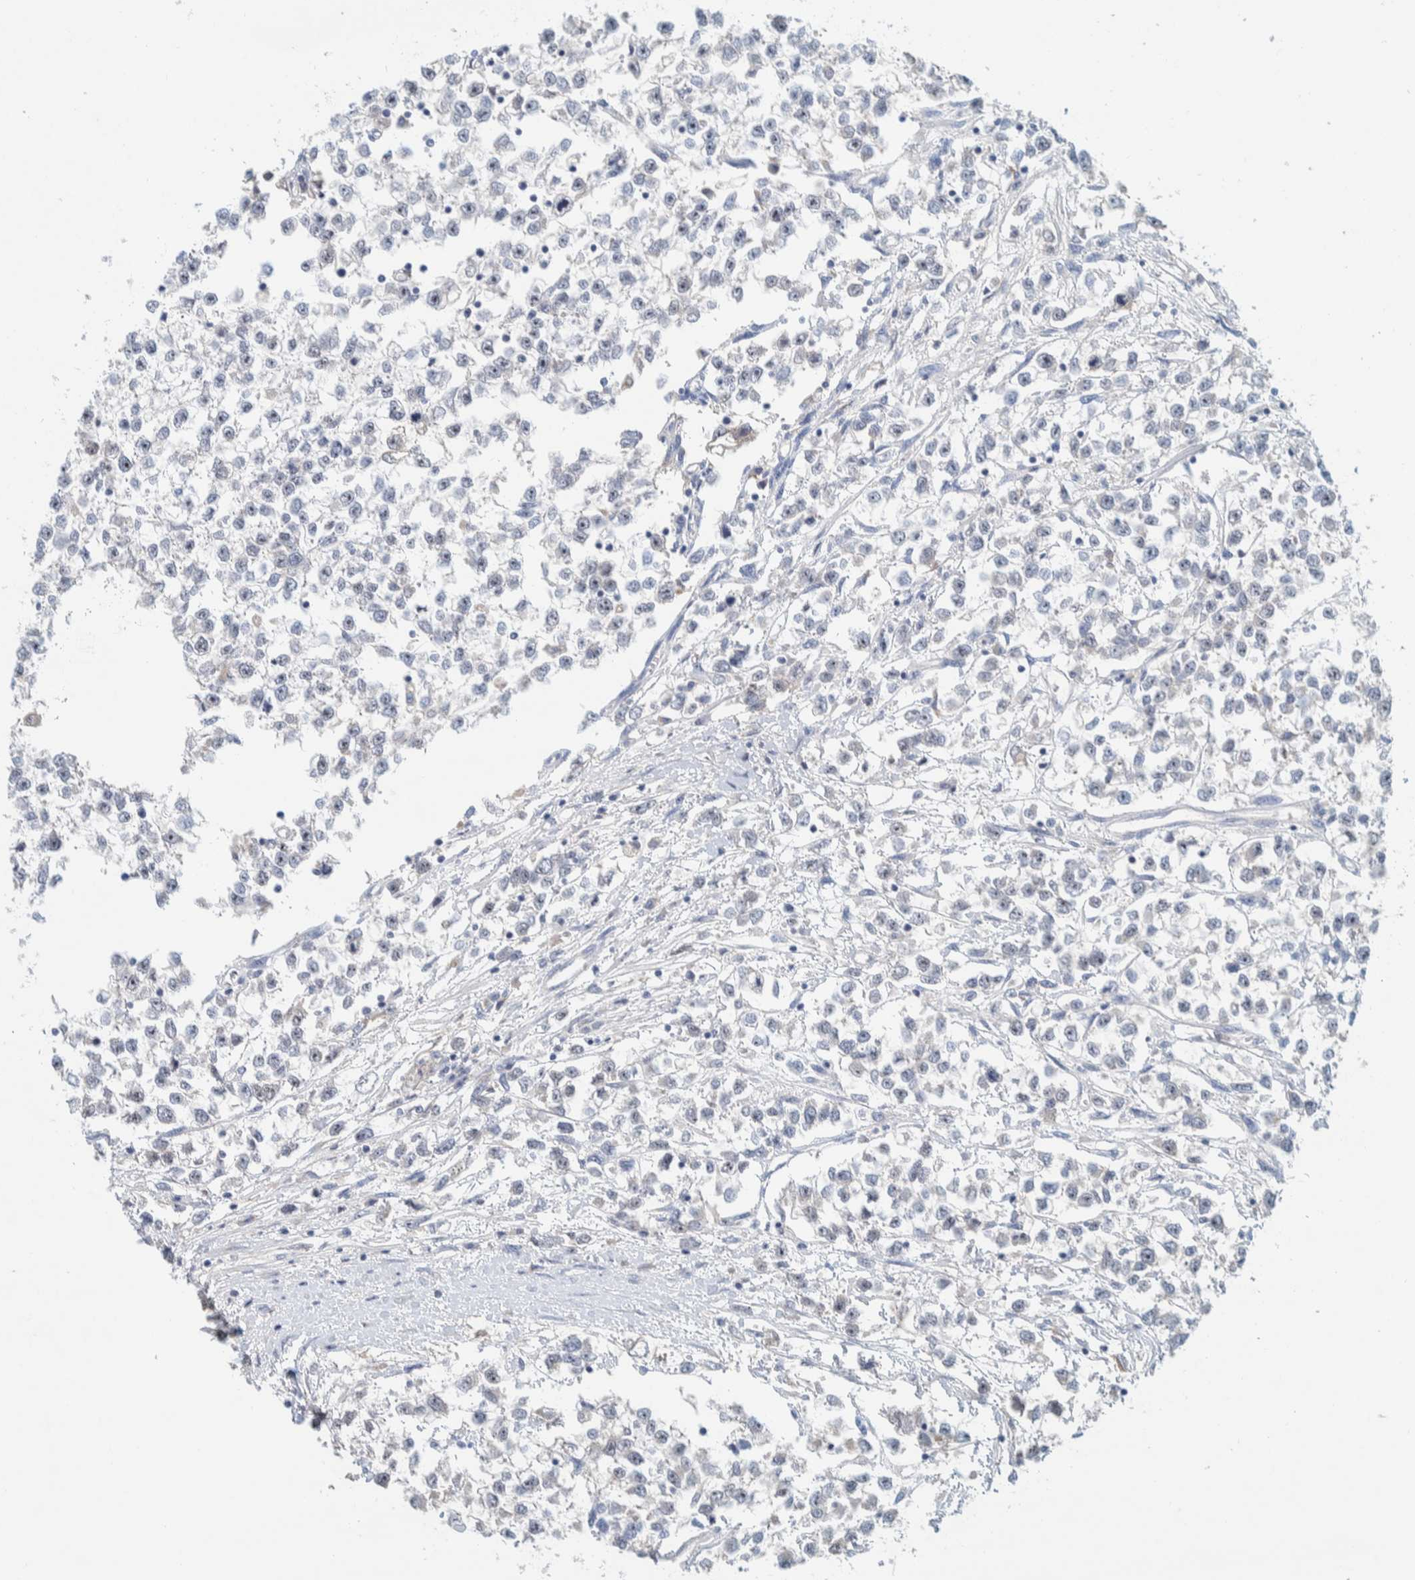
{"staining": {"intensity": "moderate", "quantity": "25%-75%", "location": "nuclear"}, "tissue": "testis cancer", "cell_type": "Tumor cells", "image_type": "cancer", "snomed": [{"axis": "morphology", "description": "Seminoma, NOS"}, {"axis": "morphology", "description": "Carcinoma, Embryonal, NOS"}, {"axis": "topography", "description": "Testis"}], "caption": "A brown stain shows moderate nuclear expression of a protein in human testis cancer tumor cells. Immunohistochemistry stains the protein in brown and the nuclei are stained blue.", "gene": "NOL11", "patient": {"sex": "male", "age": 51}}